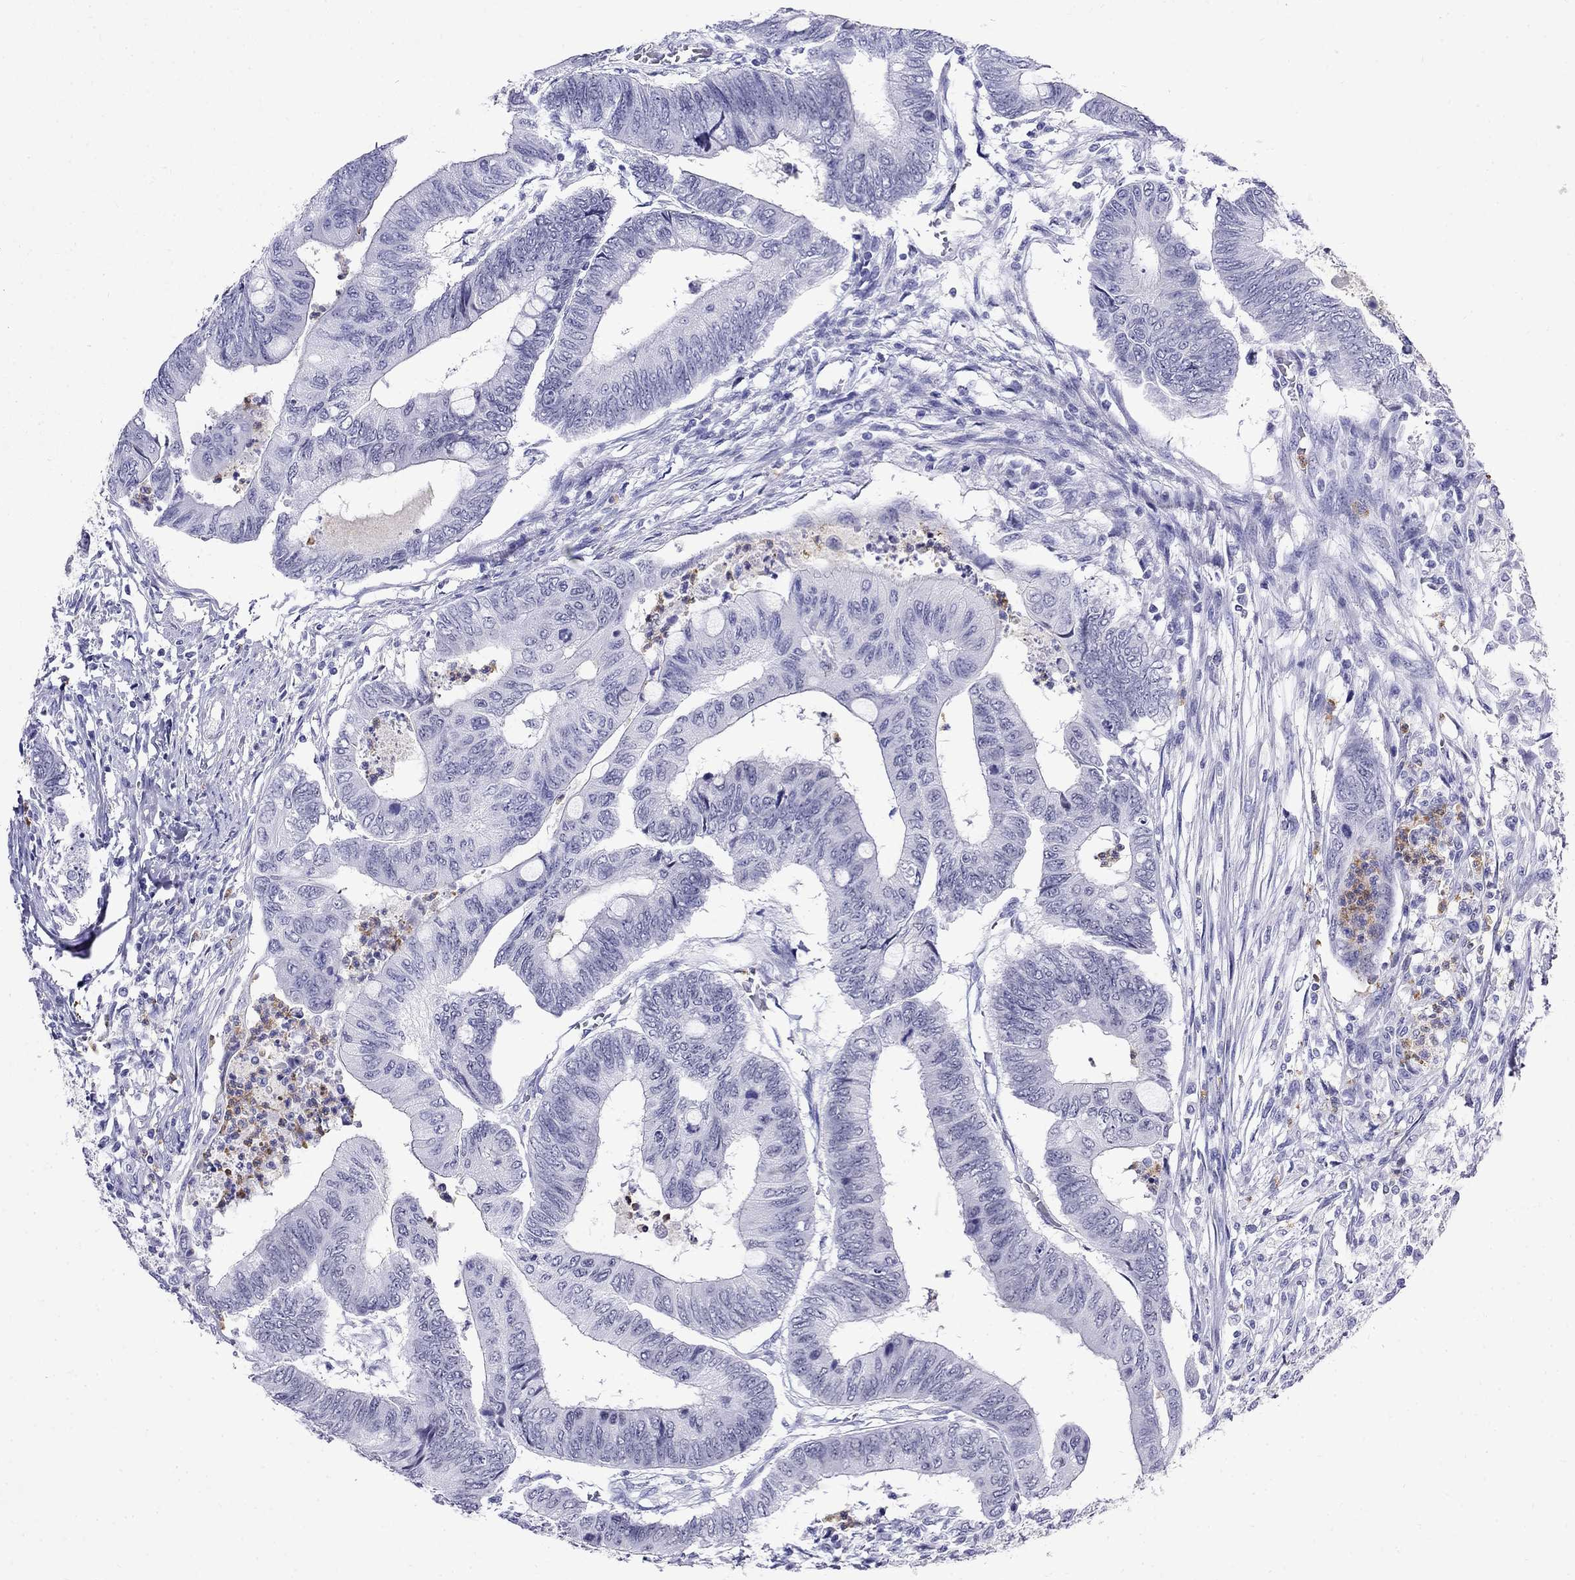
{"staining": {"intensity": "negative", "quantity": "none", "location": "none"}, "tissue": "colorectal cancer", "cell_type": "Tumor cells", "image_type": "cancer", "snomed": [{"axis": "morphology", "description": "Normal tissue, NOS"}, {"axis": "morphology", "description": "Adenocarcinoma, NOS"}, {"axis": "topography", "description": "Rectum"}, {"axis": "topography", "description": "Peripheral nerve tissue"}], "caption": "Tumor cells are negative for brown protein staining in colorectal cancer (adenocarcinoma).", "gene": "PPP1R36", "patient": {"sex": "male", "age": 92}}